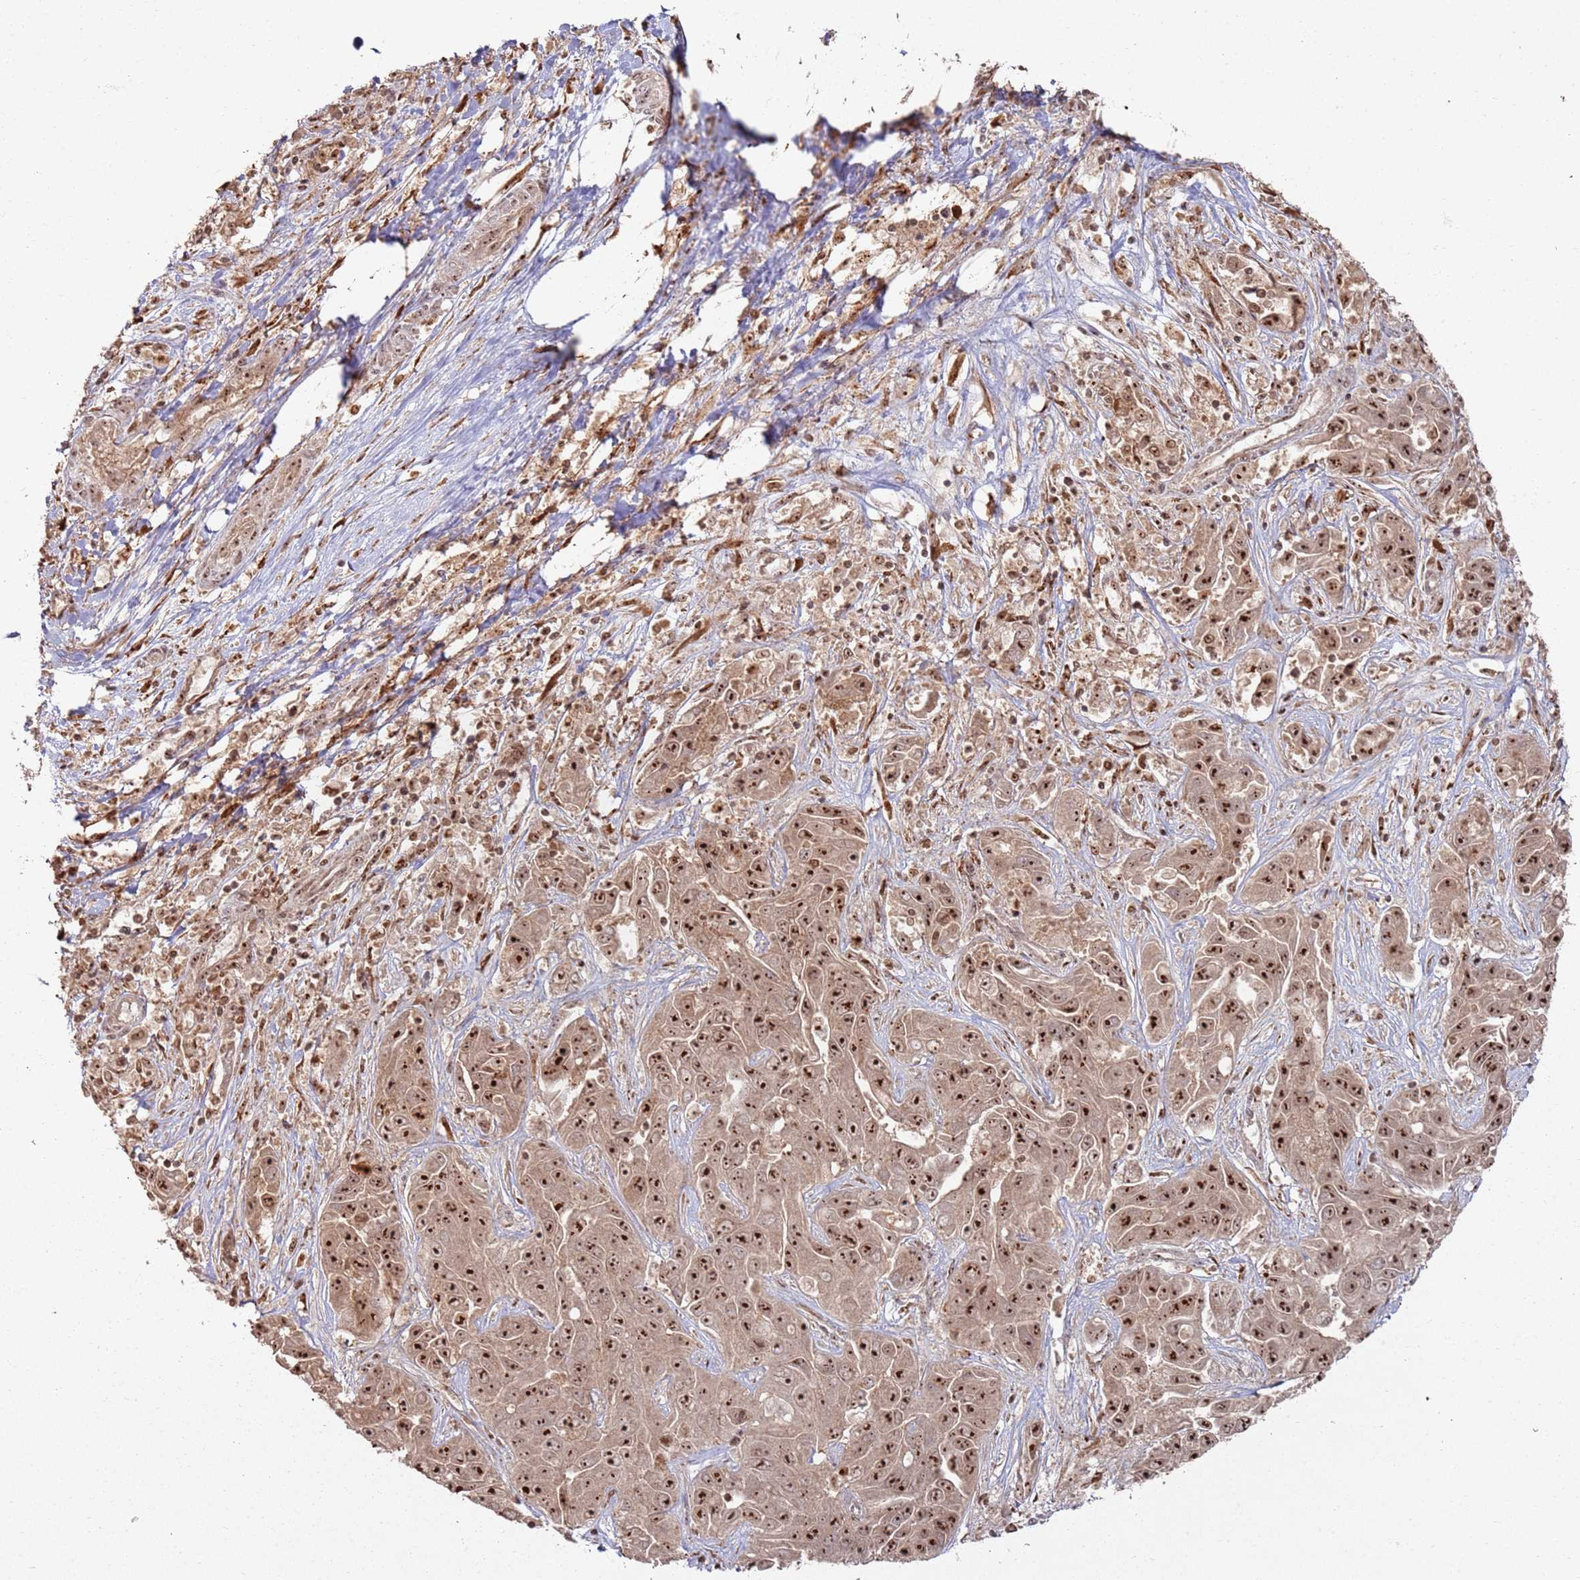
{"staining": {"intensity": "strong", "quantity": ">75%", "location": "nuclear"}, "tissue": "liver cancer", "cell_type": "Tumor cells", "image_type": "cancer", "snomed": [{"axis": "morphology", "description": "Cholangiocarcinoma"}, {"axis": "topography", "description": "Liver"}], "caption": "Immunohistochemical staining of cholangiocarcinoma (liver) reveals high levels of strong nuclear protein staining in about >75% of tumor cells. Using DAB (3,3'-diaminobenzidine) (brown) and hematoxylin (blue) stains, captured at high magnification using brightfield microscopy.", "gene": "UTP11", "patient": {"sex": "female", "age": 52}}